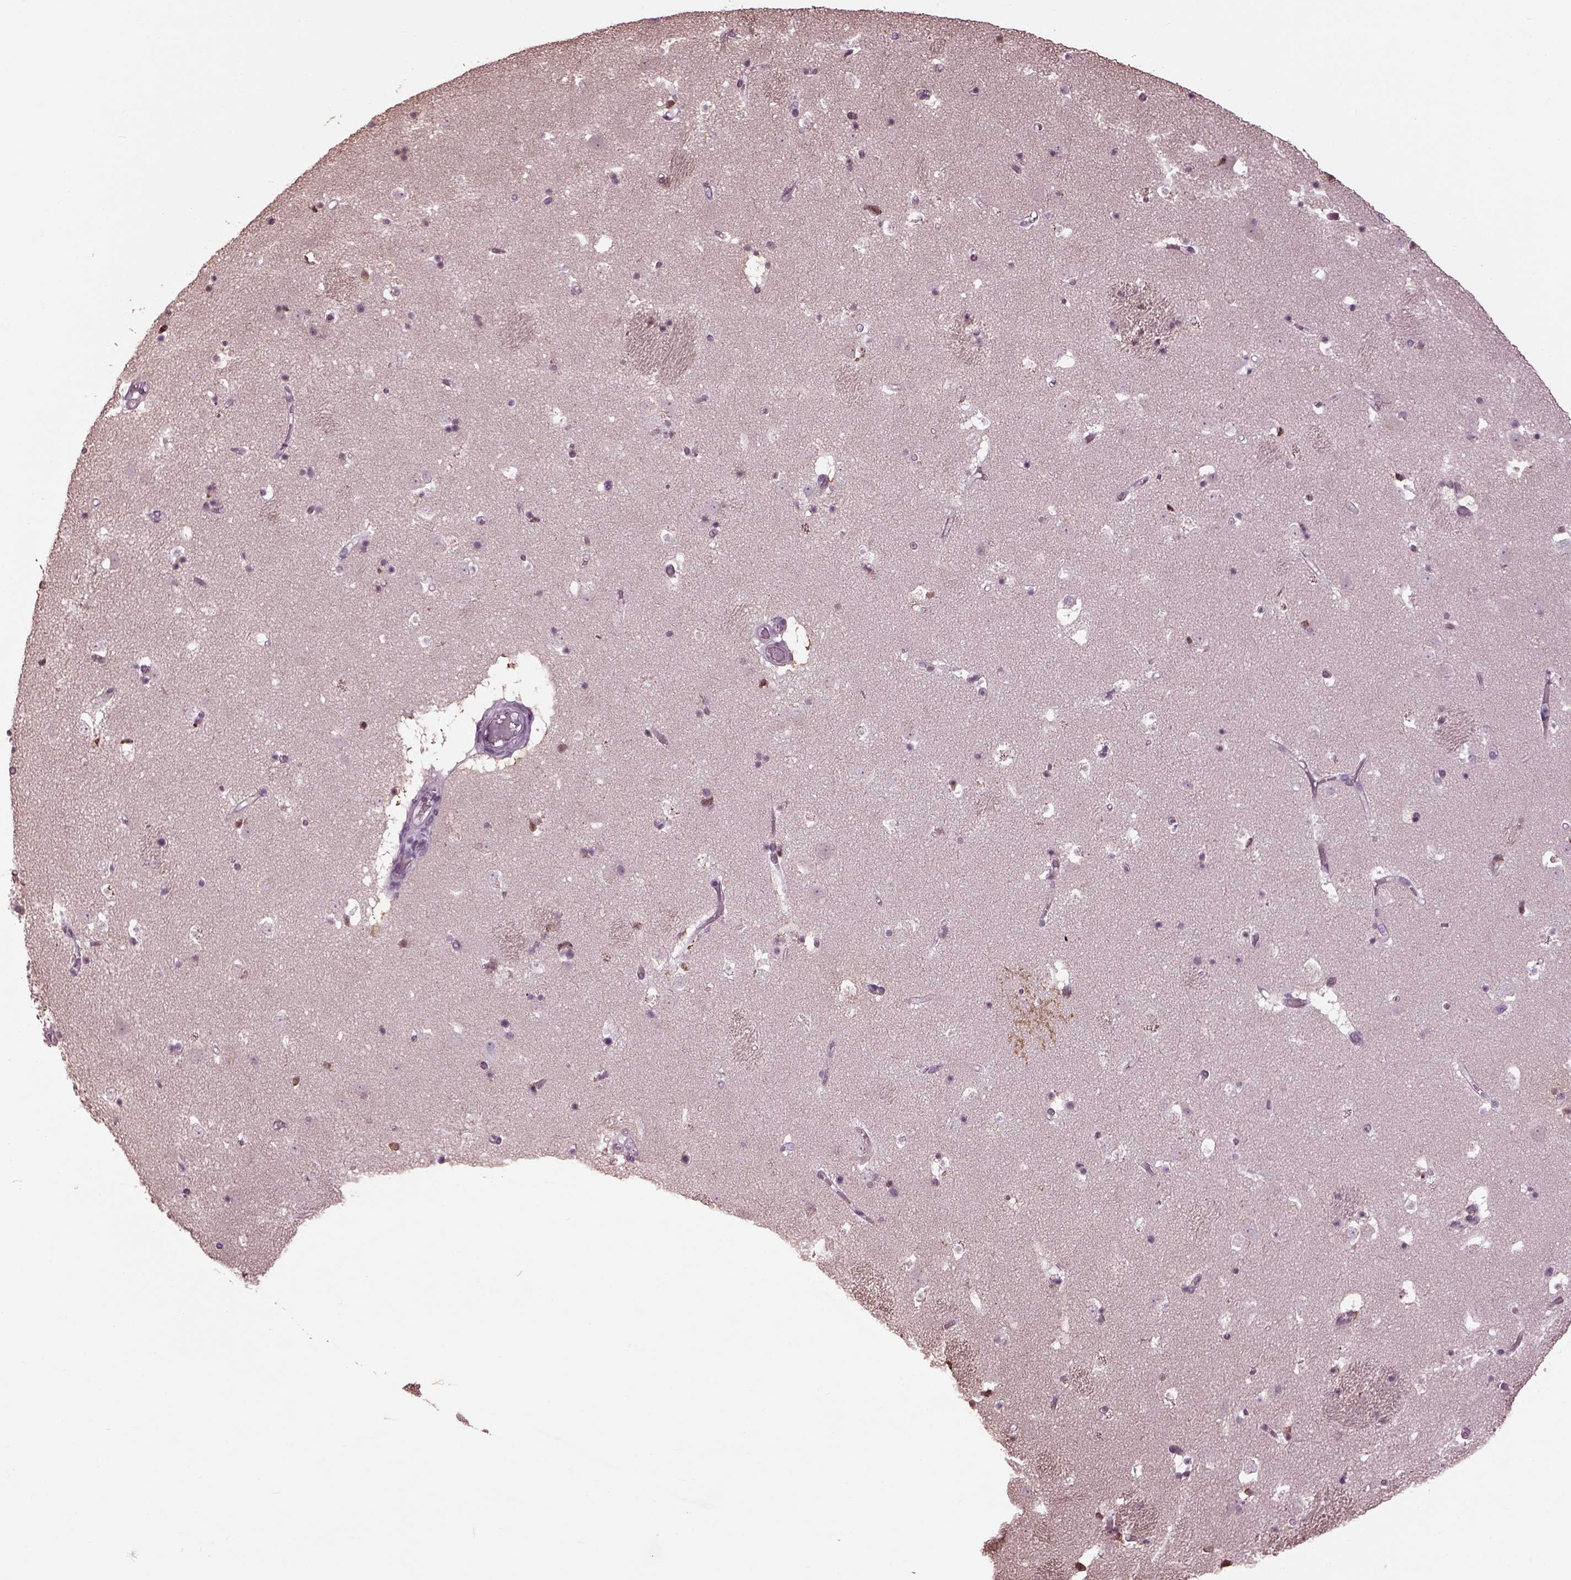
{"staining": {"intensity": "negative", "quantity": "none", "location": "none"}, "tissue": "caudate", "cell_type": "Glial cells", "image_type": "normal", "snomed": [{"axis": "morphology", "description": "Normal tissue, NOS"}, {"axis": "topography", "description": "Lateral ventricle wall"}], "caption": "High power microscopy image of an IHC histopathology image of unremarkable caudate, revealing no significant staining in glial cells.", "gene": "GAL", "patient": {"sex": "female", "age": 42}}